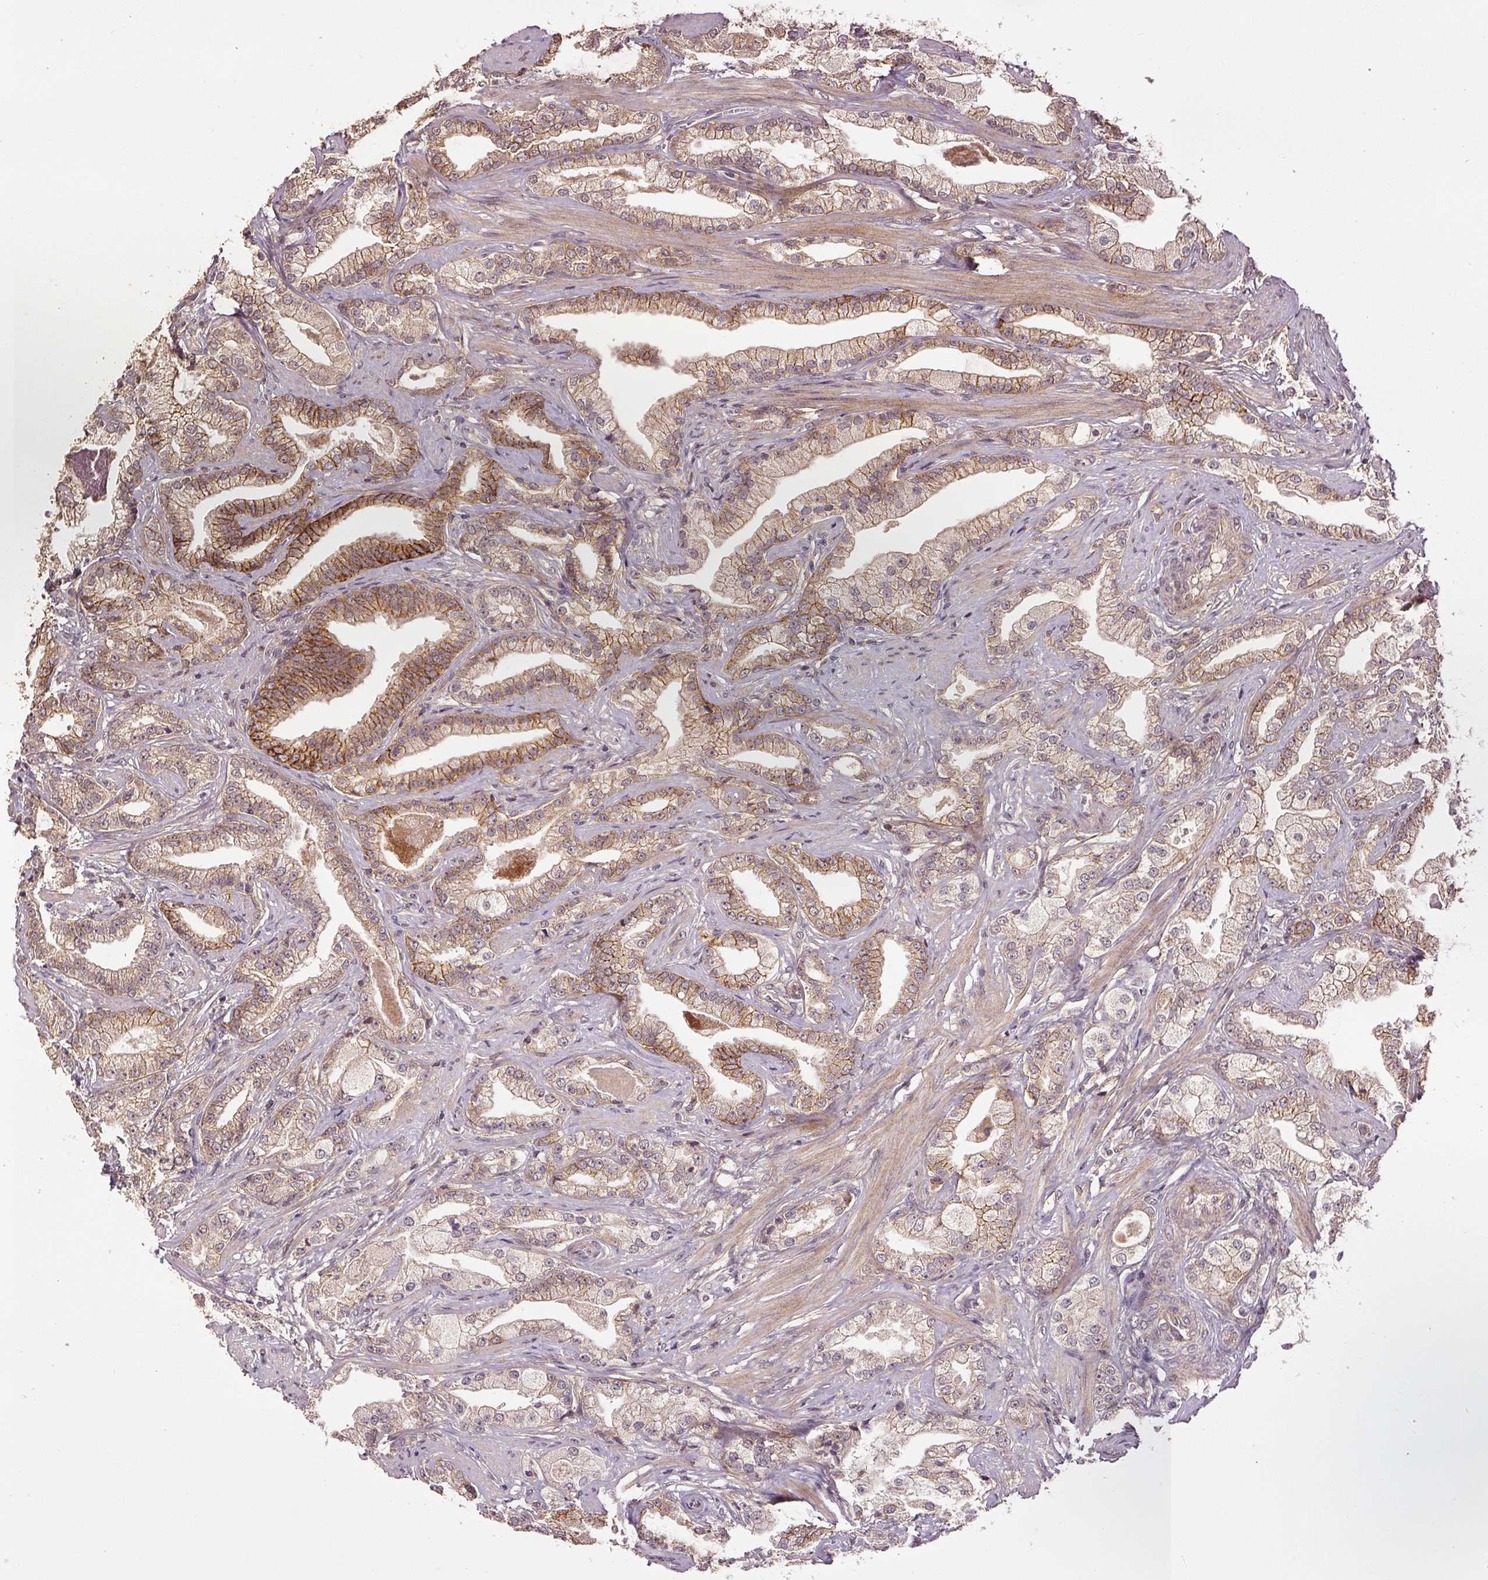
{"staining": {"intensity": "moderate", "quantity": "25%-75%", "location": "cytoplasmic/membranous"}, "tissue": "prostate cancer", "cell_type": "Tumor cells", "image_type": "cancer", "snomed": [{"axis": "morphology", "description": "Adenocarcinoma, Low grade"}, {"axis": "topography", "description": "Prostate"}], "caption": "Protein expression analysis of human prostate cancer reveals moderate cytoplasmic/membranous staining in approximately 25%-75% of tumor cells.", "gene": "EPHB3", "patient": {"sex": "male", "age": 61}}